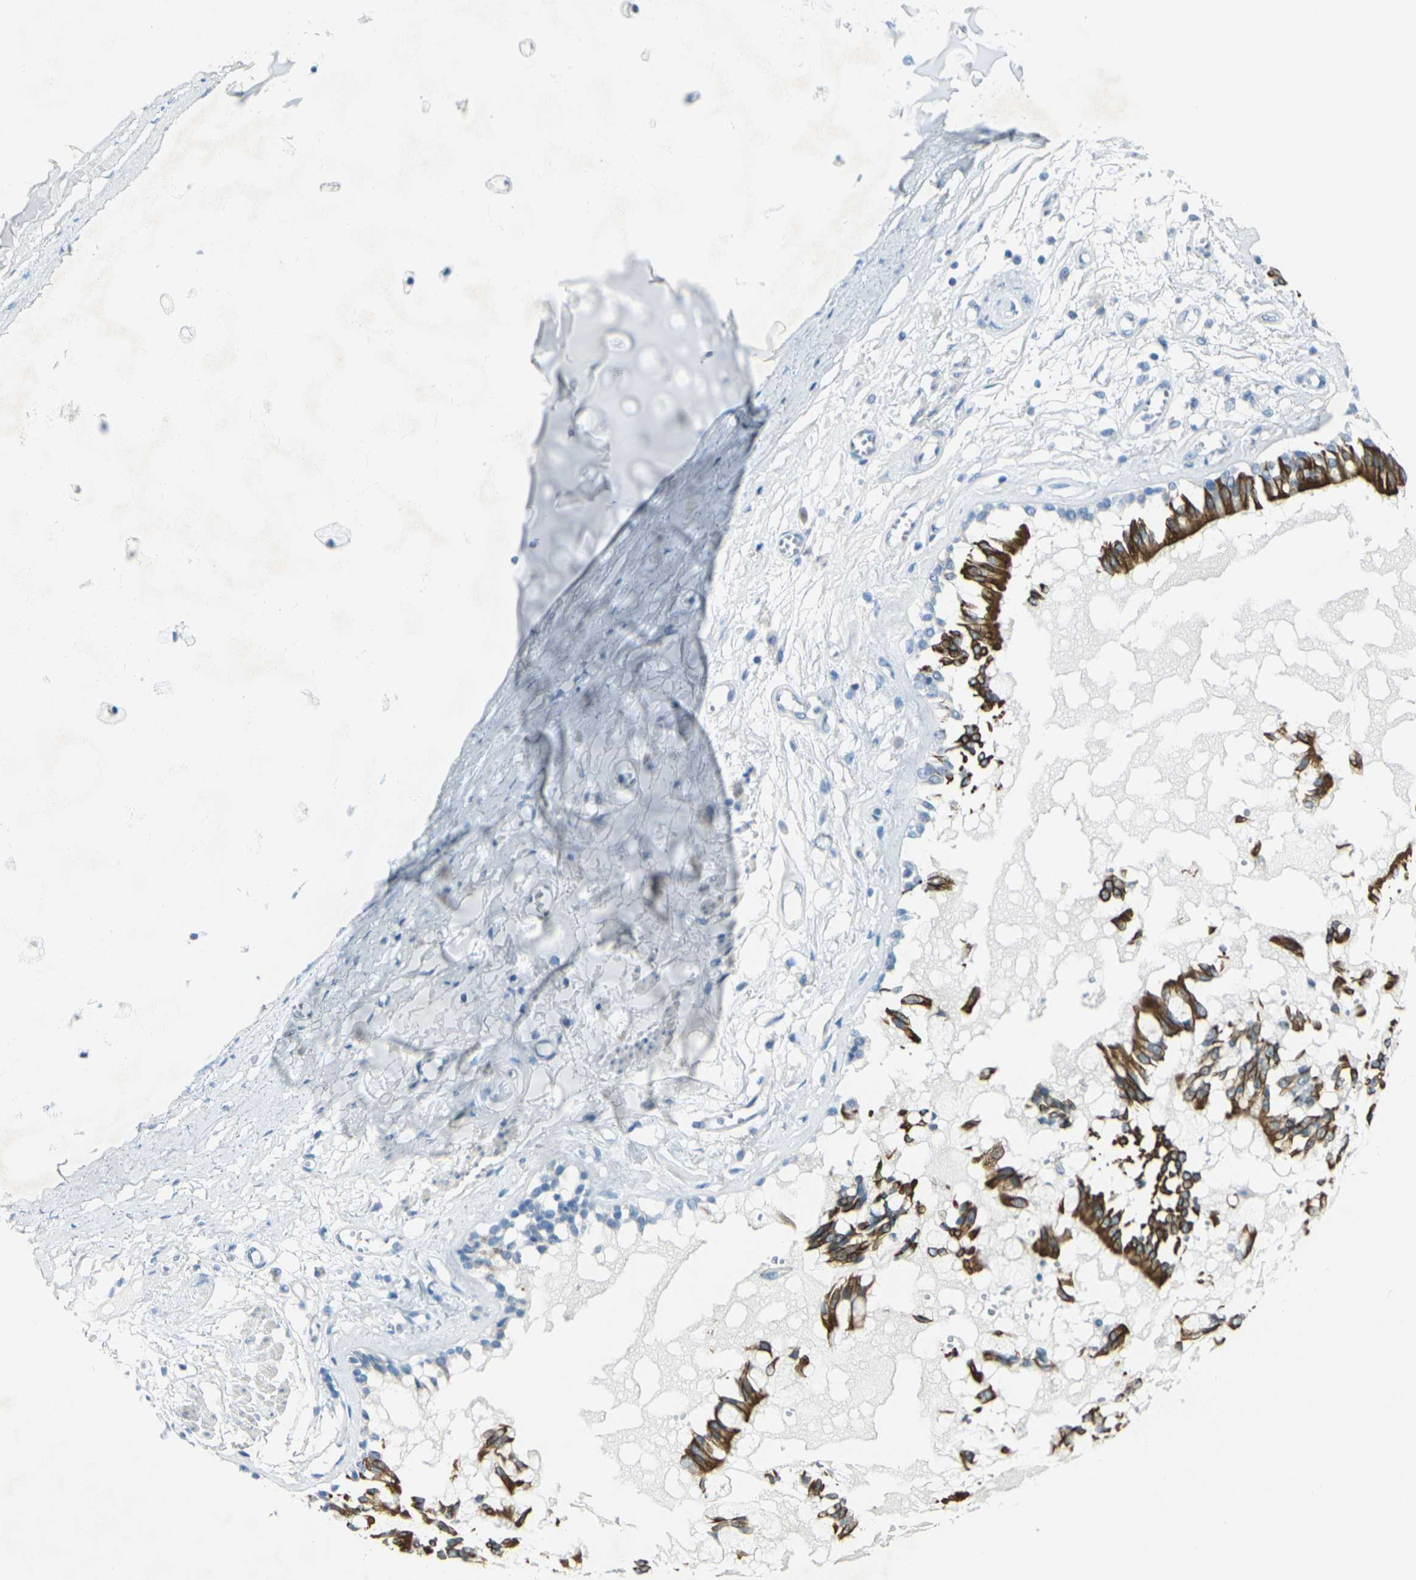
{"staining": {"intensity": "strong", "quantity": ">75%", "location": "cytoplasmic/membranous"}, "tissue": "bronchus", "cell_type": "Respiratory epithelial cells", "image_type": "normal", "snomed": [{"axis": "morphology", "description": "Normal tissue, NOS"}, {"axis": "morphology", "description": "Inflammation, NOS"}, {"axis": "topography", "description": "Cartilage tissue"}, {"axis": "topography", "description": "Lung"}], "caption": "DAB (3,3'-diaminobenzidine) immunohistochemical staining of unremarkable human bronchus demonstrates strong cytoplasmic/membranous protein expression in approximately >75% of respiratory epithelial cells. (DAB (3,3'-diaminobenzidine) IHC with brightfield microscopy, high magnification).", "gene": "ANKRD46", "patient": {"sex": "male", "age": 71}}